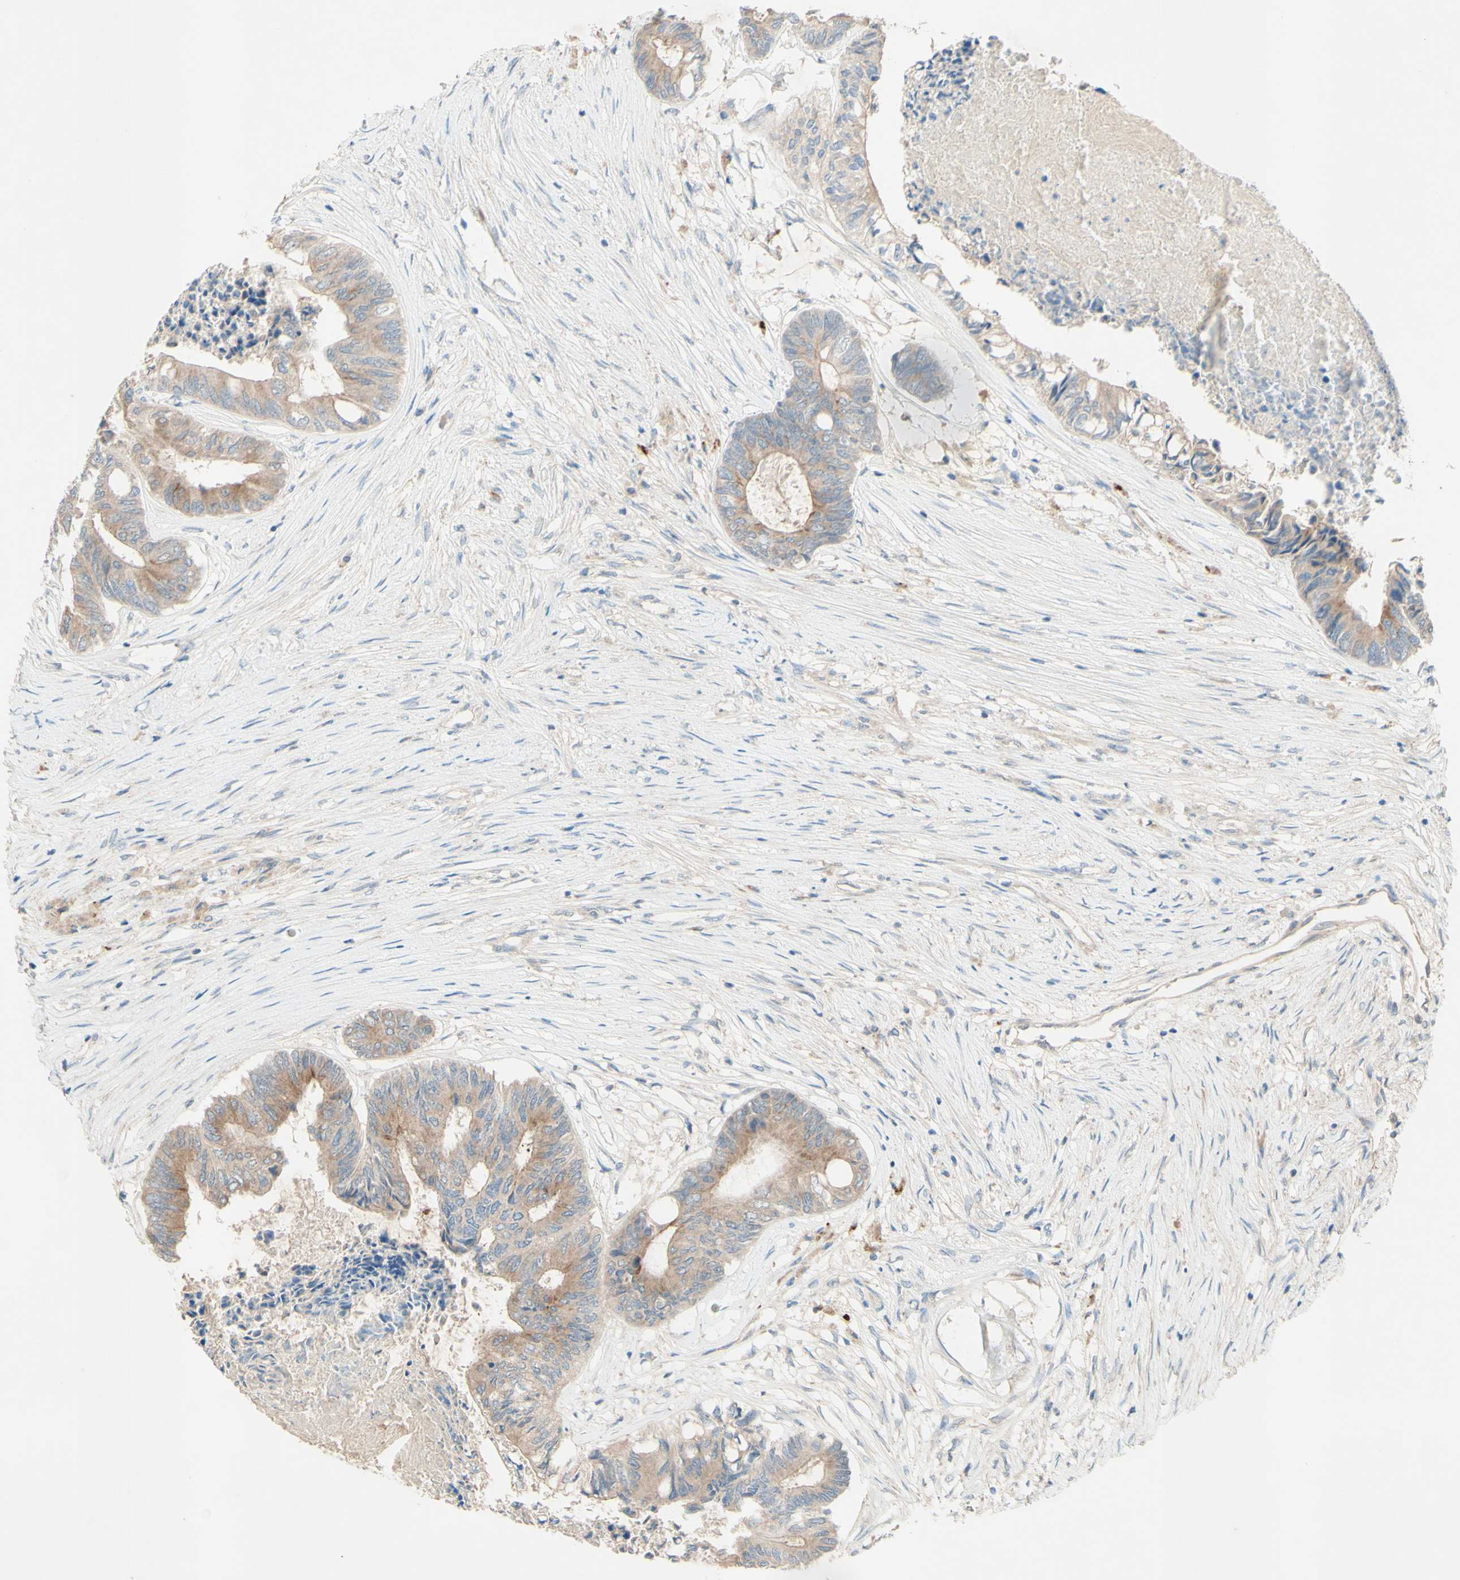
{"staining": {"intensity": "moderate", "quantity": ">75%", "location": "cytoplasmic/membranous"}, "tissue": "colorectal cancer", "cell_type": "Tumor cells", "image_type": "cancer", "snomed": [{"axis": "morphology", "description": "Adenocarcinoma, NOS"}, {"axis": "topography", "description": "Rectum"}], "caption": "Brown immunohistochemical staining in human colorectal cancer (adenocarcinoma) shows moderate cytoplasmic/membranous staining in about >75% of tumor cells.", "gene": "IL2", "patient": {"sex": "male", "age": 63}}